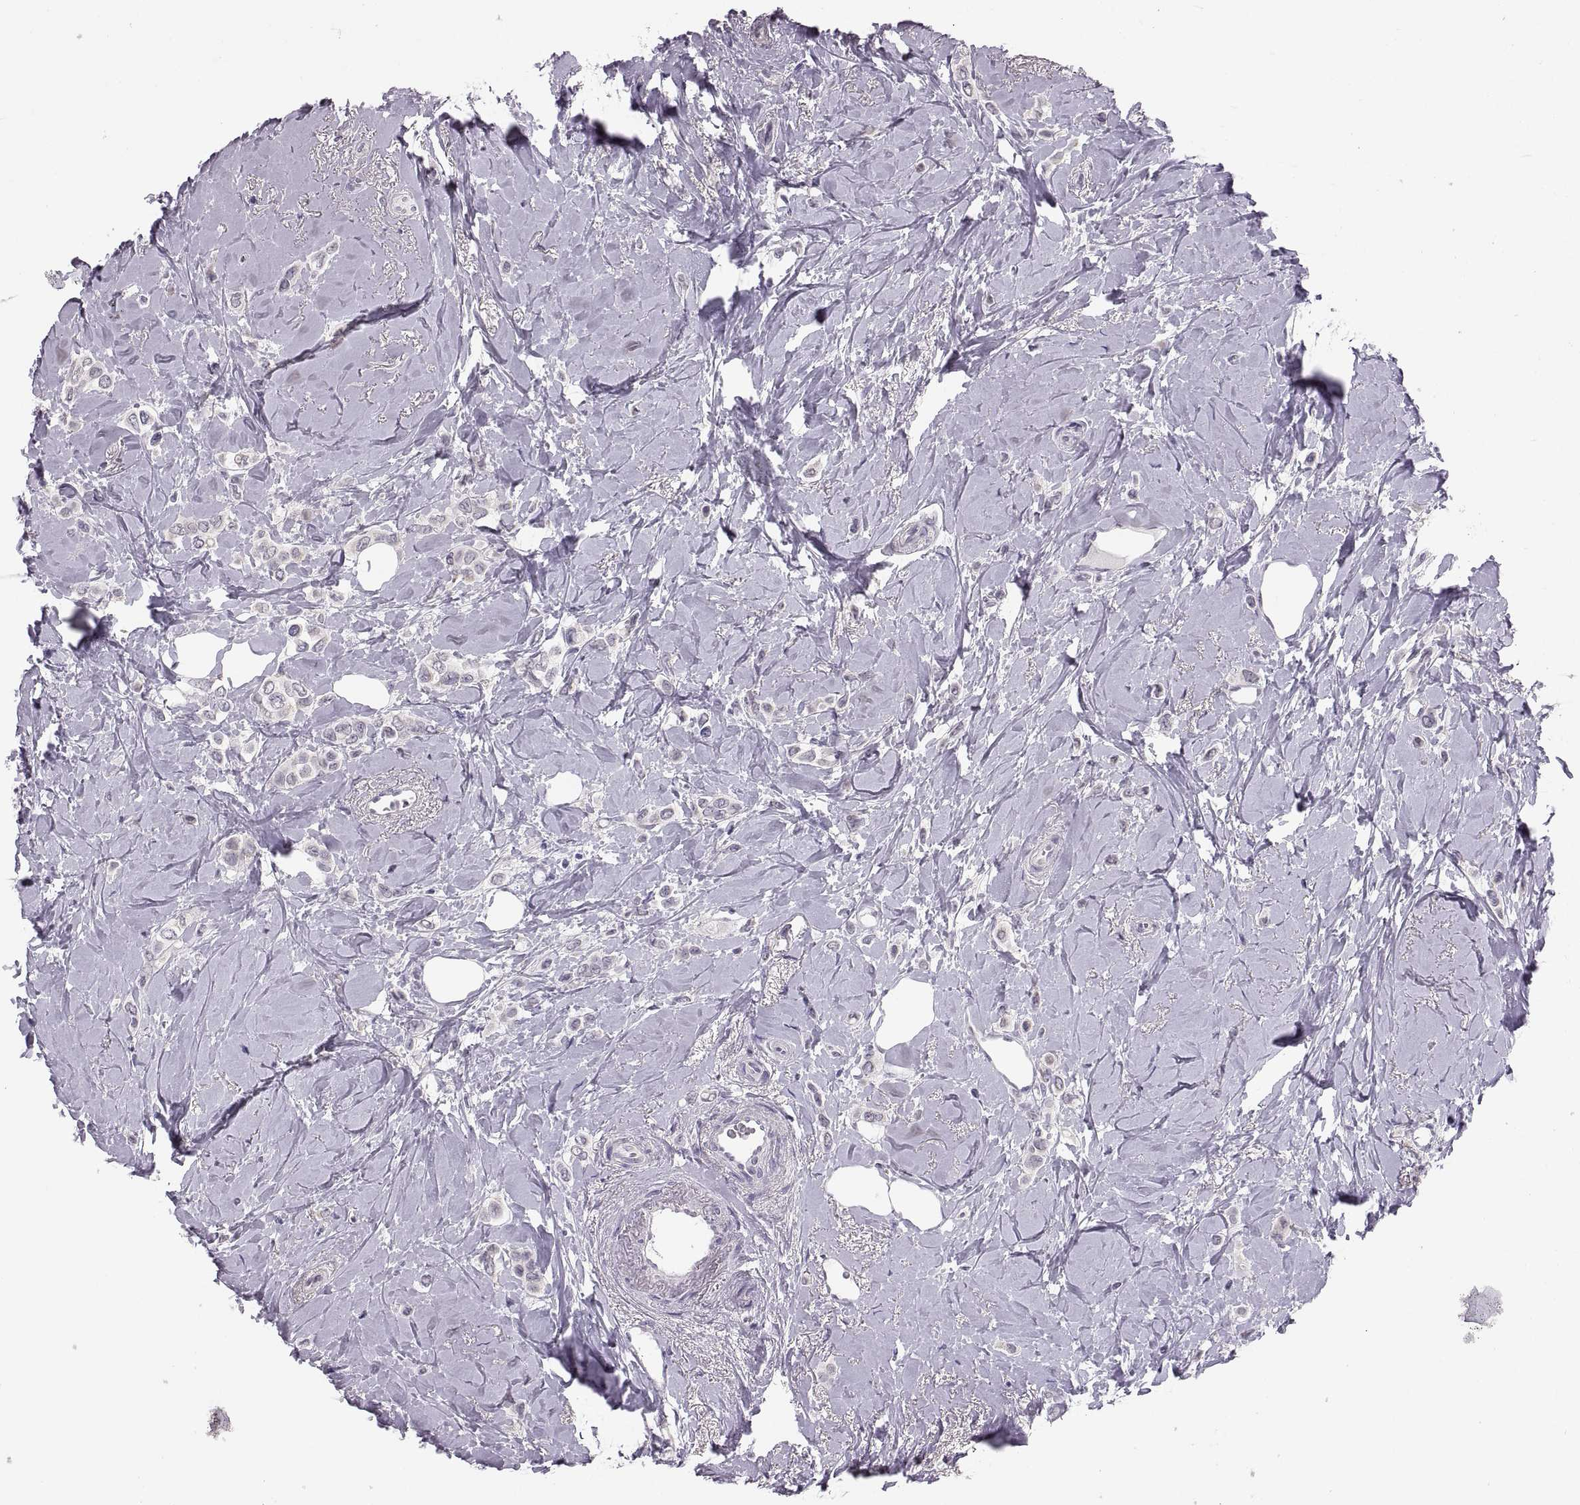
{"staining": {"intensity": "negative", "quantity": "none", "location": "none"}, "tissue": "breast cancer", "cell_type": "Tumor cells", "image_type": "cancer", "snomed": [{"axis": "morphology", "description": "Lobular carcinoma"}, {"axis": "topography", "description": "Breast"}], "caption": "A photomicrograph of human breast lobular carcinoma is negative for staining in tumor cells.", "gene": "ADH6", "patient": {"sex": "female", "age": 66}}